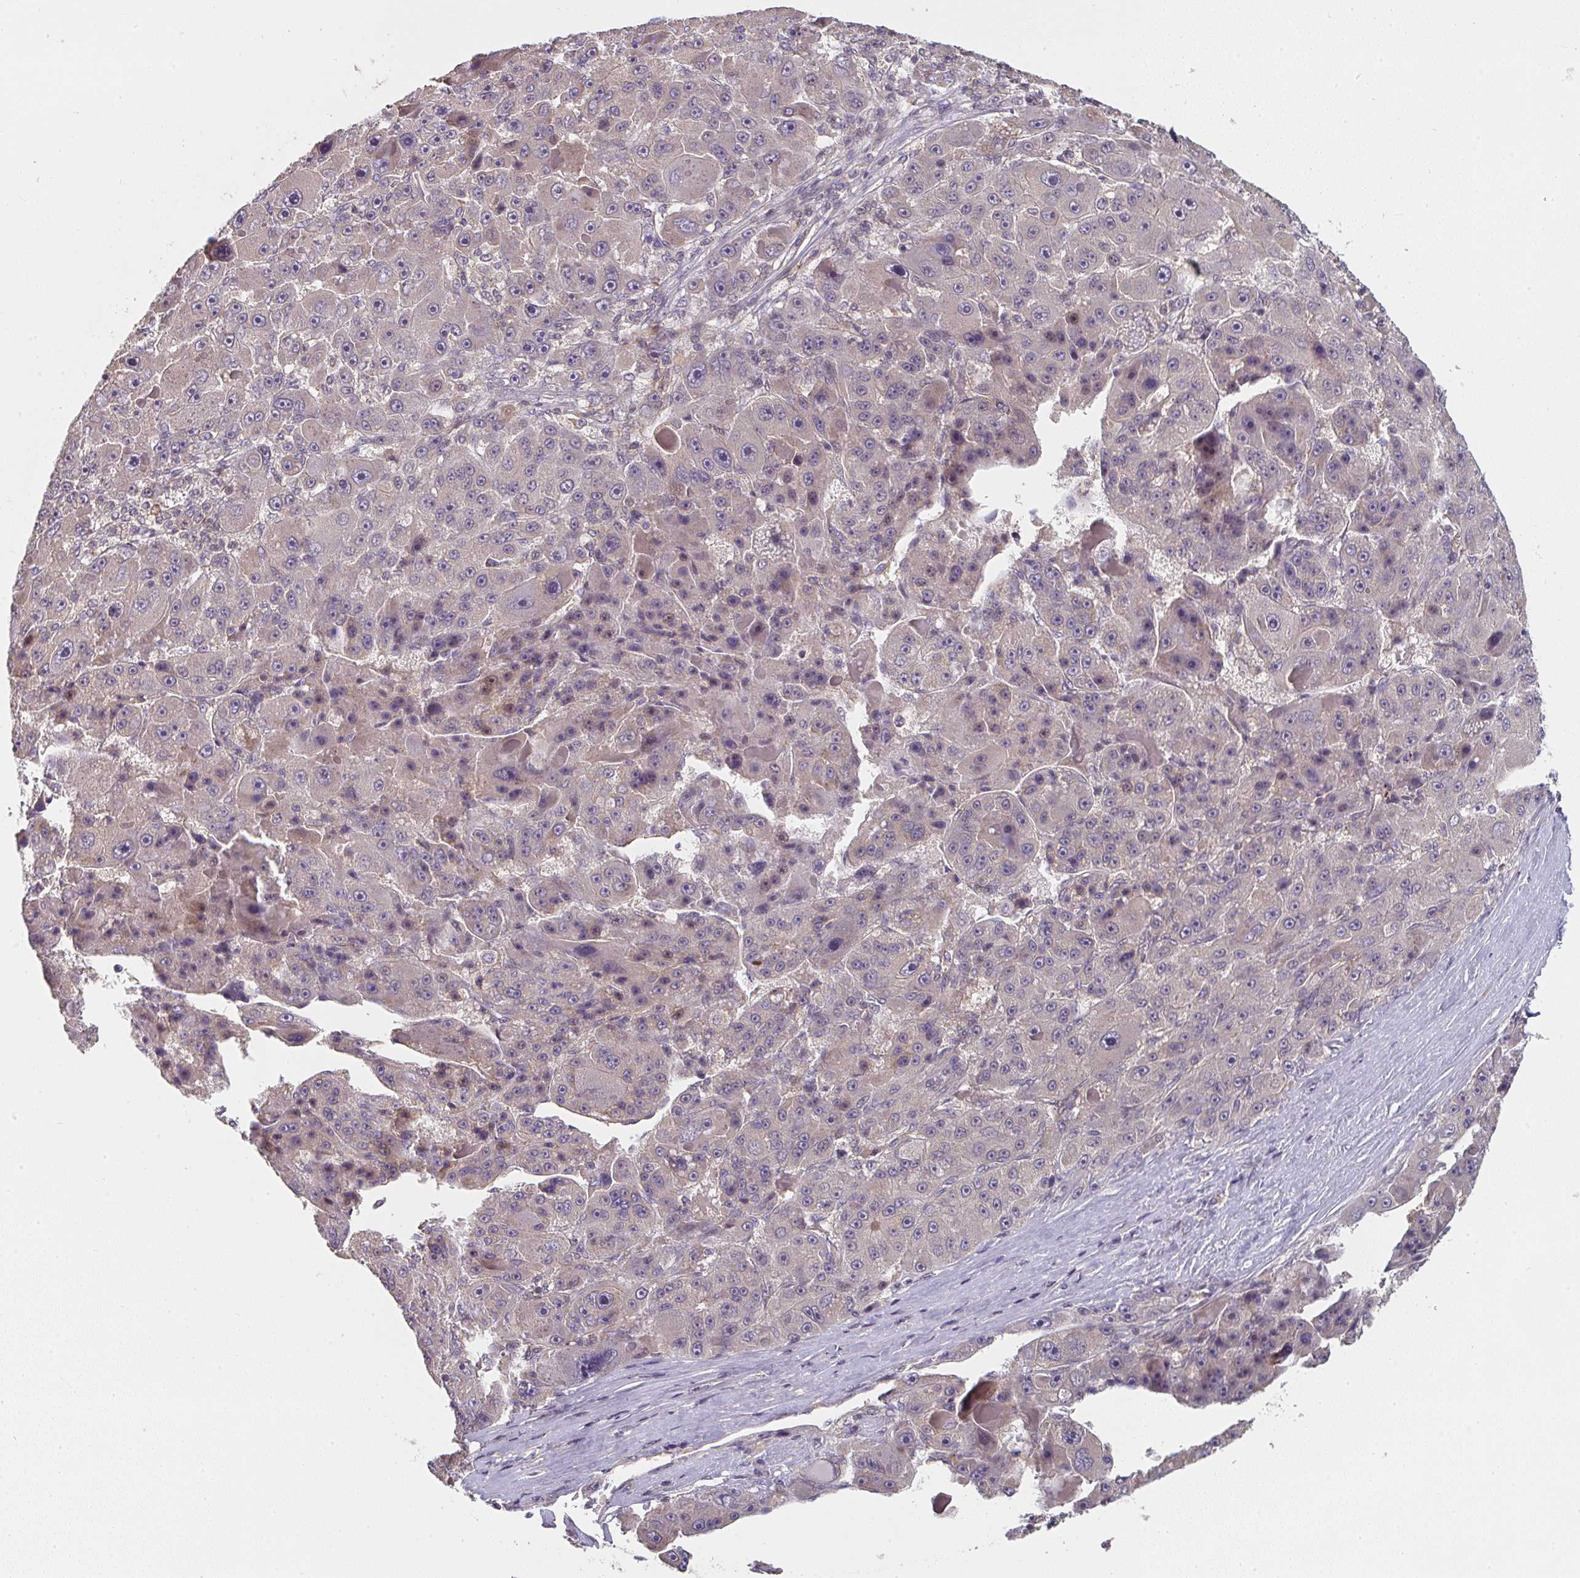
{"staining": {"intensity": "negative", "quantity": "none", "location": "none"}, "tissue": "liver cancer", "cell_type": "Tumor cells", "image_type": "cancer", "snomed": [{"axis": "morphology", "description": "Carcinoma, Hepatocellular, NOS"}, {"axis": "topography", "description": "Liver"}], "caption": "Immunohistochemistry histopathology image of liver hepatocellular carcinoma stained for a protein (brown), which reveals no positivity in tumor cells.", "gene": "RANGRF", "patient": {"sex": "male", "age": 76}}